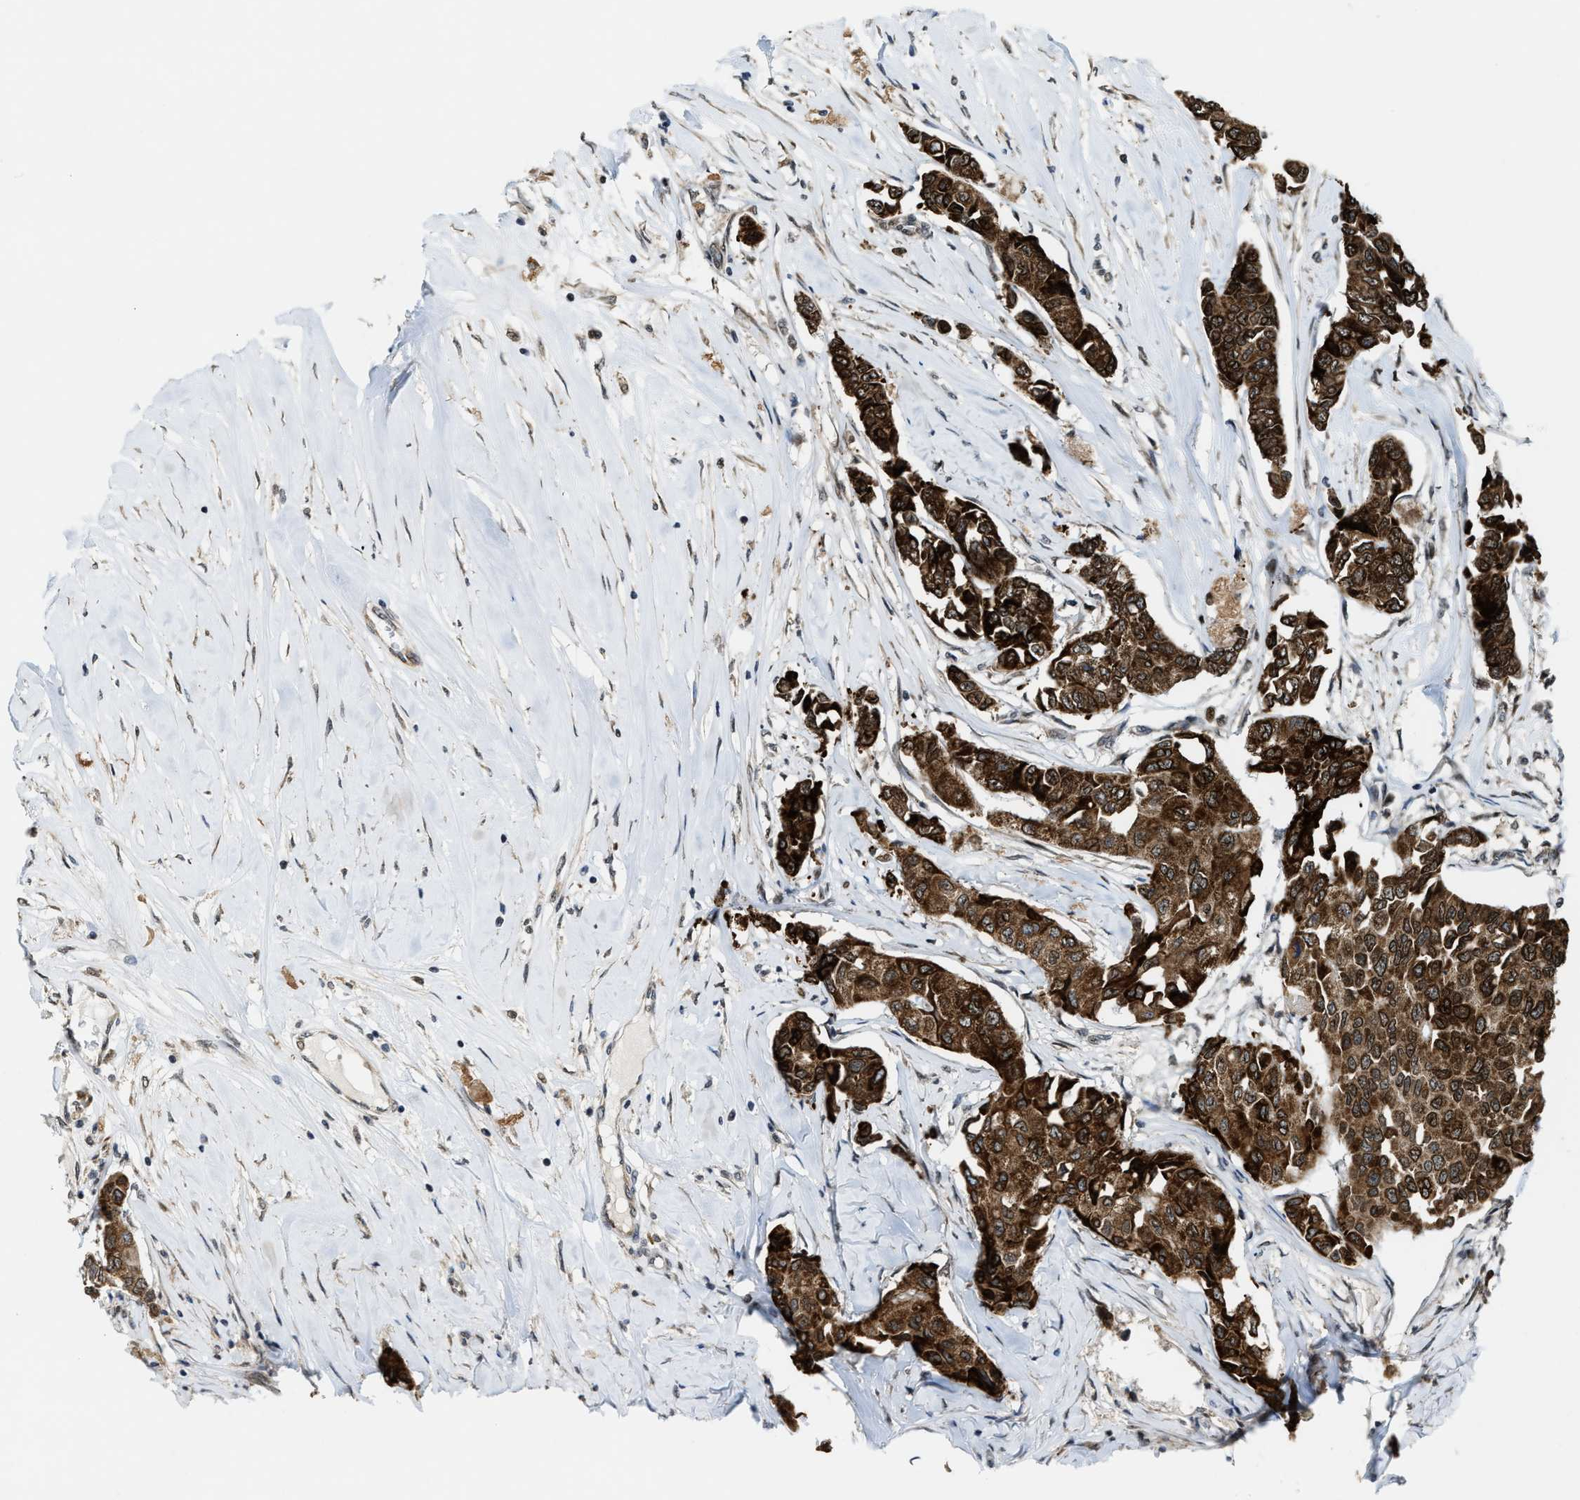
{"staining": {"intensity": "strong", "quantity": ">75%", "location": "cytoplasmic/membranous,nuclear"}, "tissue": "breast cancer", "cell_type": "Tumor cells", "image_type": "cancer", "snomed": [{"axis": "morphology", "description": "Duct carcinoma"}, {"axis": "topography", "description": "Breast"}], "caption": "DAB (3,3'-diaminobenzidine) immunohistochemical staining of breast infiltrating ductal carcinoma displays strong cytoplasmic/membranous and nuclear protein positivity in about >75% of tumor cells.", "gene": "ZNF250", "patient": {"sex": "female", "age": 80}}